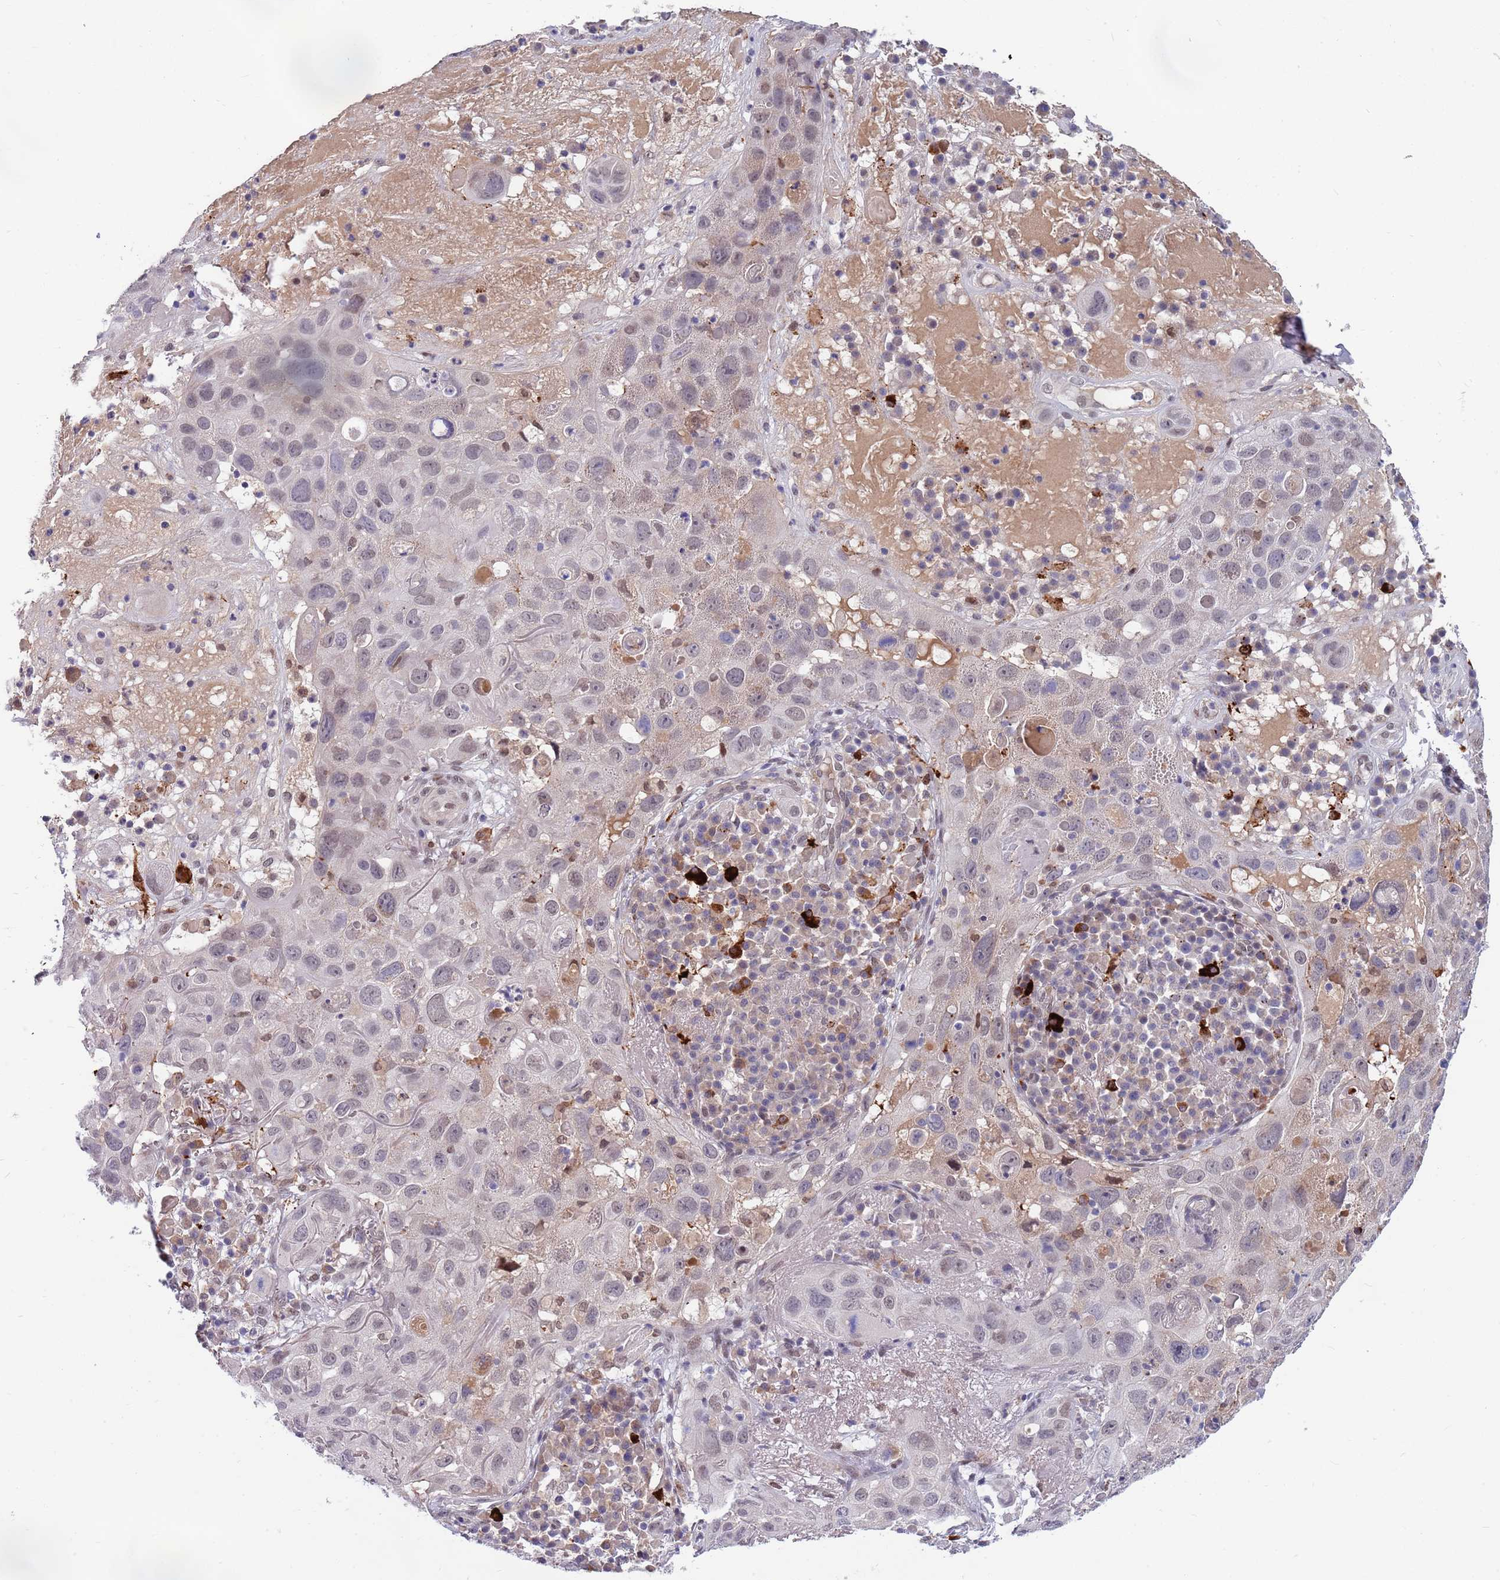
{"staining": {"intensity": "weak", "quantity": "<25%", "location": "cytoplasmic/membranous,nuclear"}, "tissue": "skin cancer", "cell_type": "Tumor cells", "image_type": "cancer", "snomed": [{"axis": "morphology", "description": "Squamous cell carcinoma in situ, NOS"}, {"axis": "morphology", "description": "Squamous cell carcinoma, NOS"}, {"axis": "topography", "description": "Skin"}], "caption": "Protein analysis of skin cancer exhibits no significant staining in tumor cells.", "gene": "NLRP6", "patient": {"sex": "male", "age": 93}}